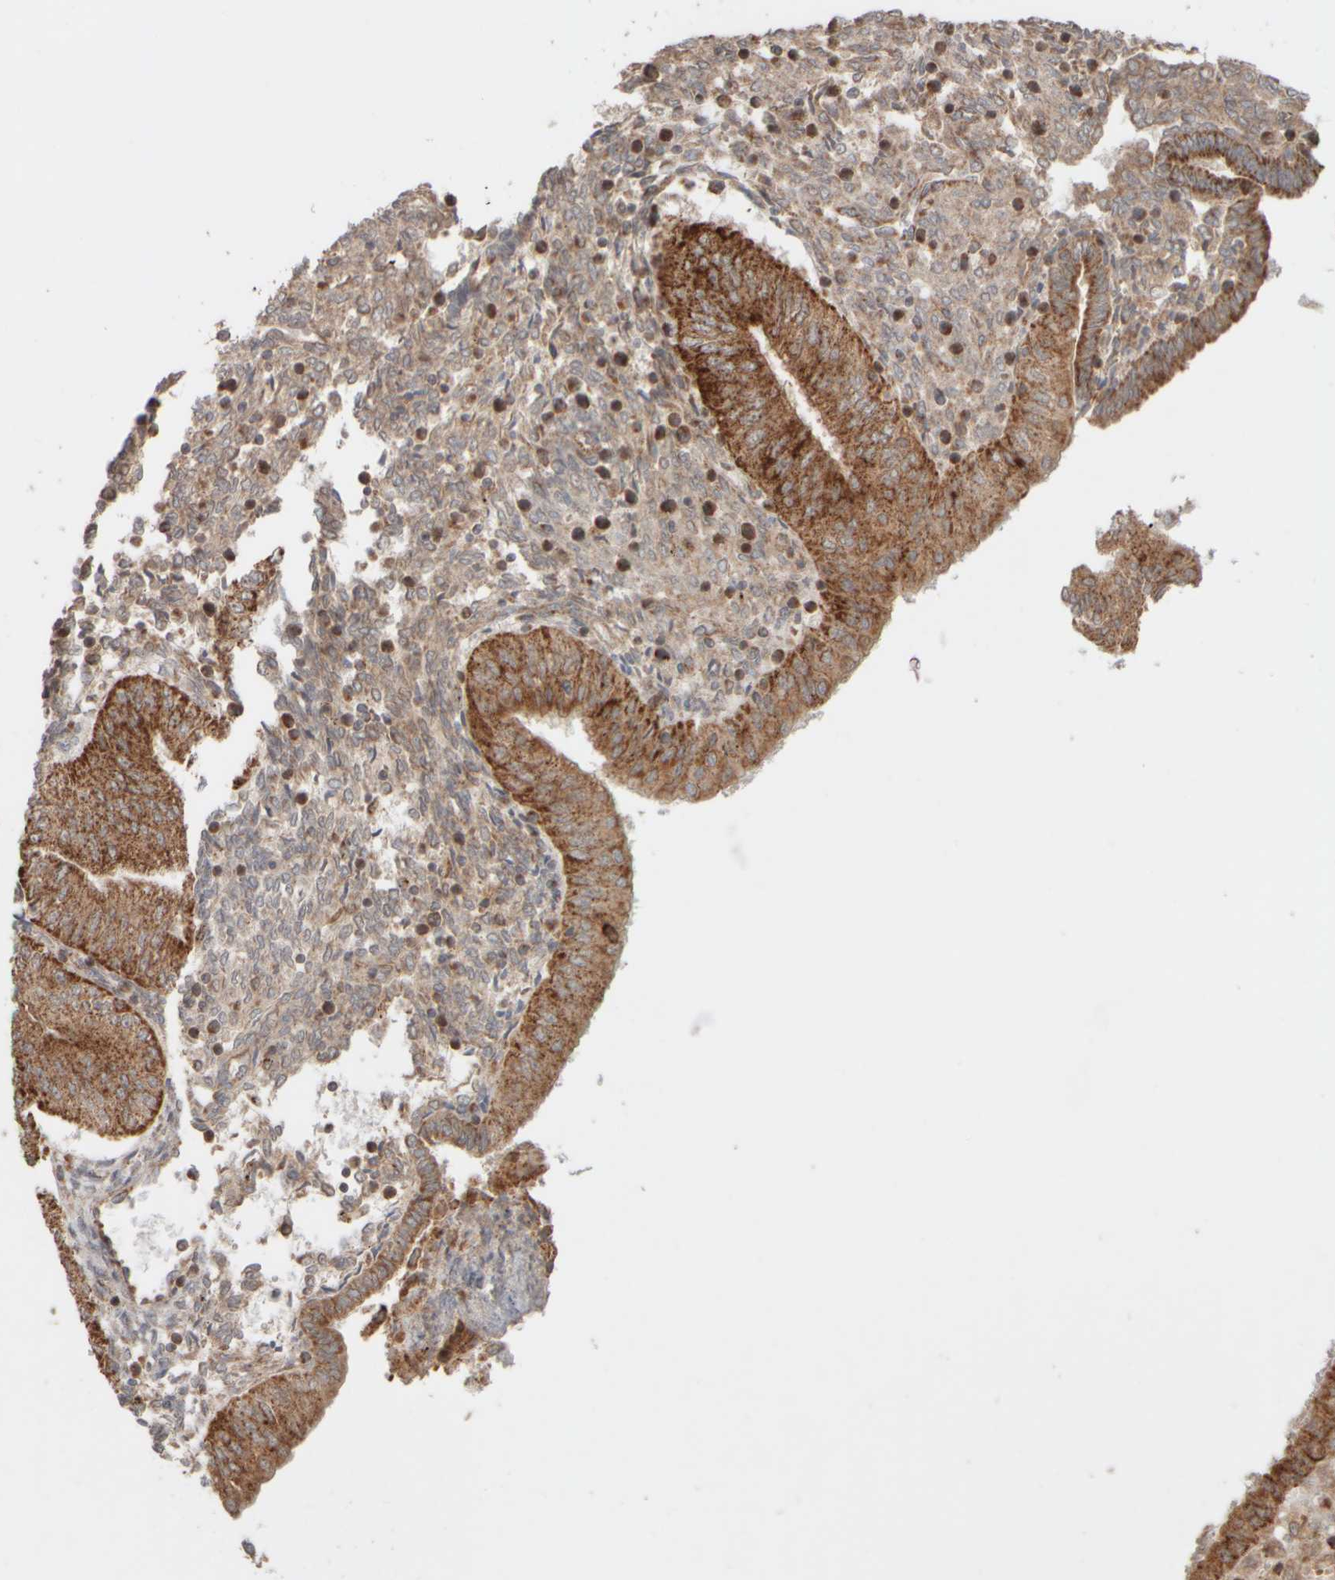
{"staining": {"intensity": "strong", "quantity": ">75%", "location": "cytoplasmic/membranous"}, "tissue": "endometrial cancer", "cell_type": "Tumor cells", "image_type": "cancer", "snomed": [{"axis": "morphology", "description": "Normal tissue, NOS"}, {"axis": "morphology", "description": "Adenocarcinoma, NOS"}, {"axis": "topography", "description": "Endometrium"}], "caption": "Immunohistochemistry (IHC) image of neoplastic tissue: human endometrial adenocarcinoma stained using immunohistochemistry demonstrates high levels of strong protein expression localized specifically in the cytoplasmic/membranous of tumor cells, appearing as a cytoplasmic/membranous brown color.", "gene": "EIF2B3", "patient": {"sex": "female", "age": 53}}